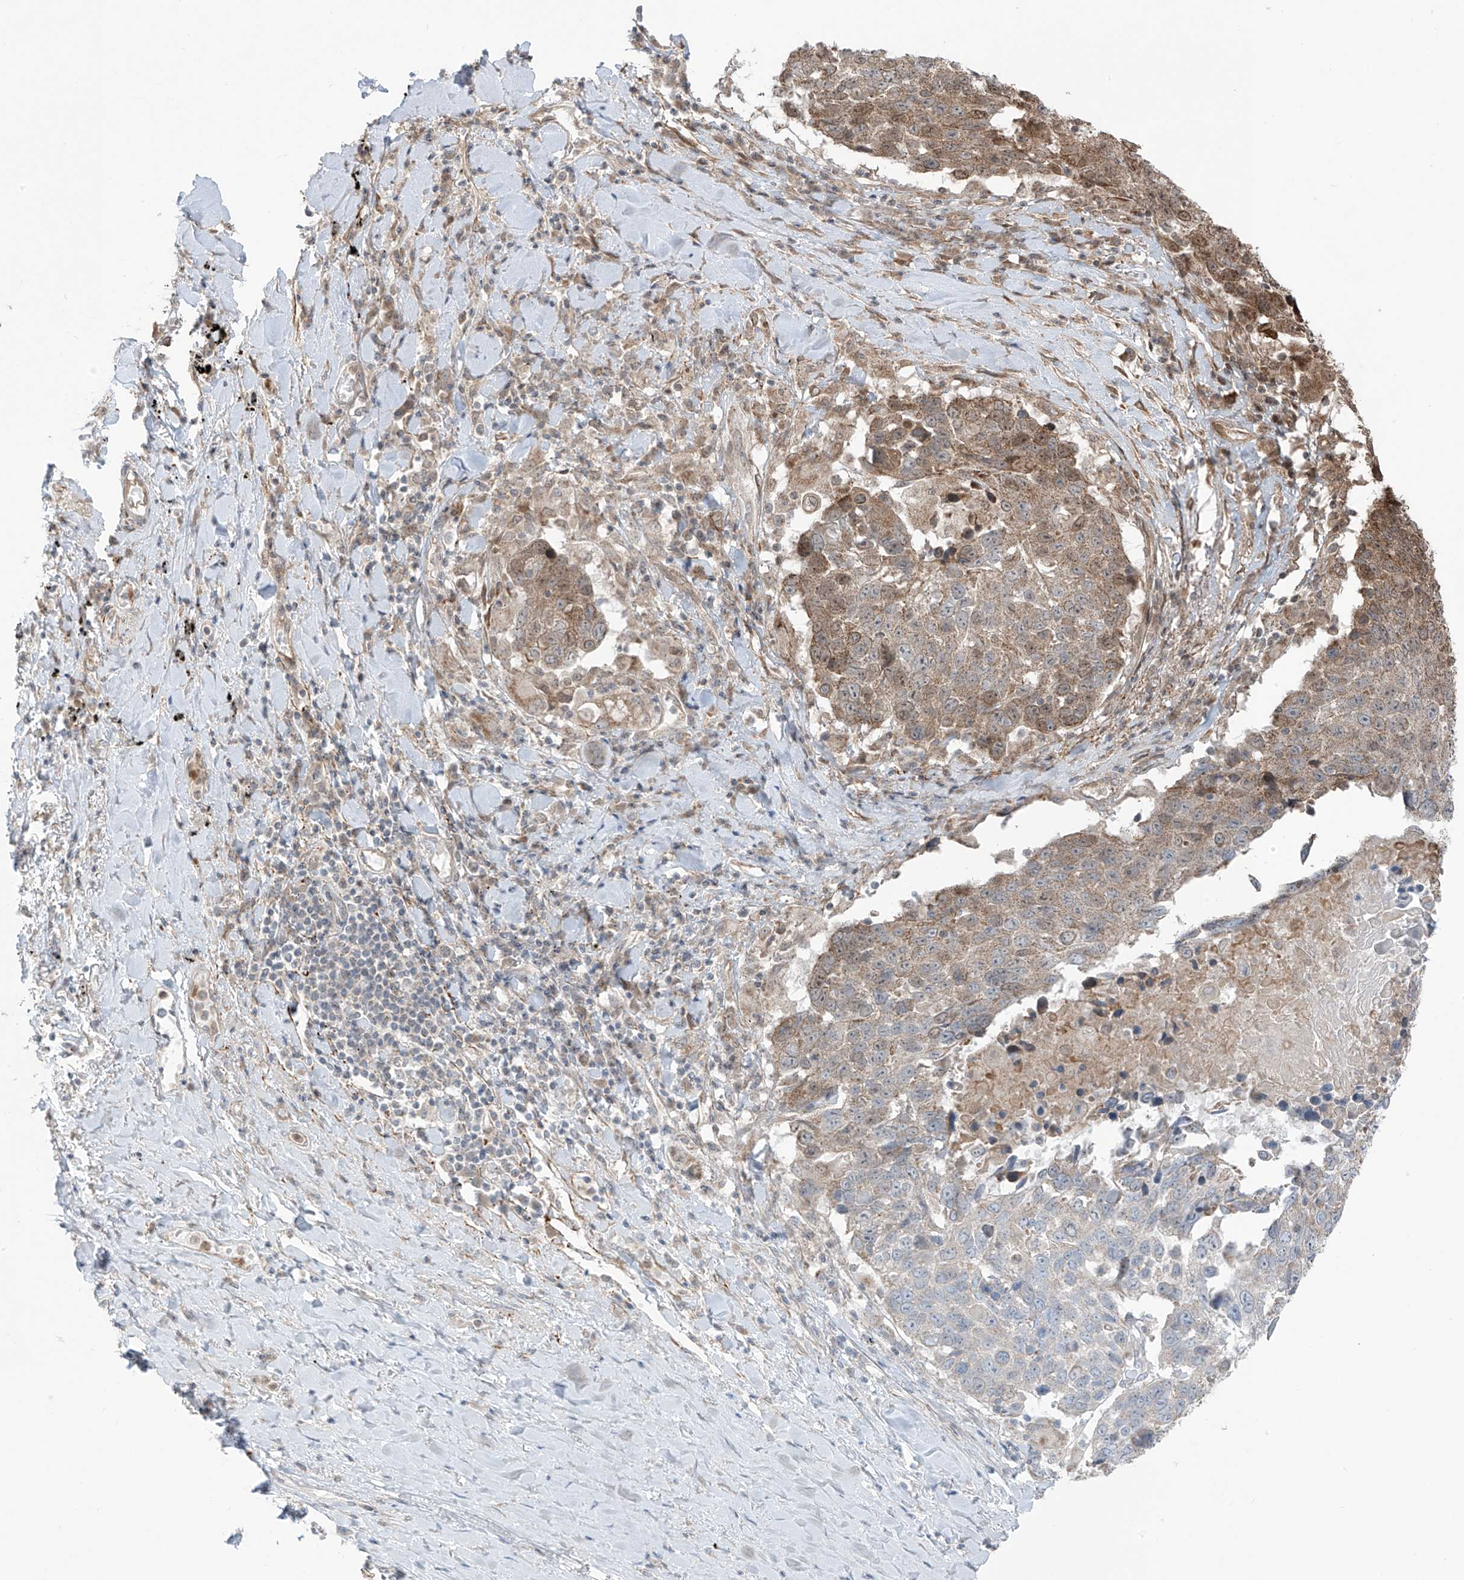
{"staining": {"intensity": "moderate", "quantity": "25%-75%", "location": "cytoplasmic/membranous"}, "tissue": "lung cancer", "cell_type": "Tumor cells", "image_type": "cancer", "snomed": [{"axis": "morphology", "description": "Squamous cell carcinoma, NOS"}, {"axis": "topography", "description": "Lung"}], "caption": "A micrograph of human squamous cell carcinoma (lung) stained for a protein shows moderate cytoplasmic/membranous brown staining in tumor cells.", "gene": "PDE11A", "patient": {"sex": "male", "age": 66}}